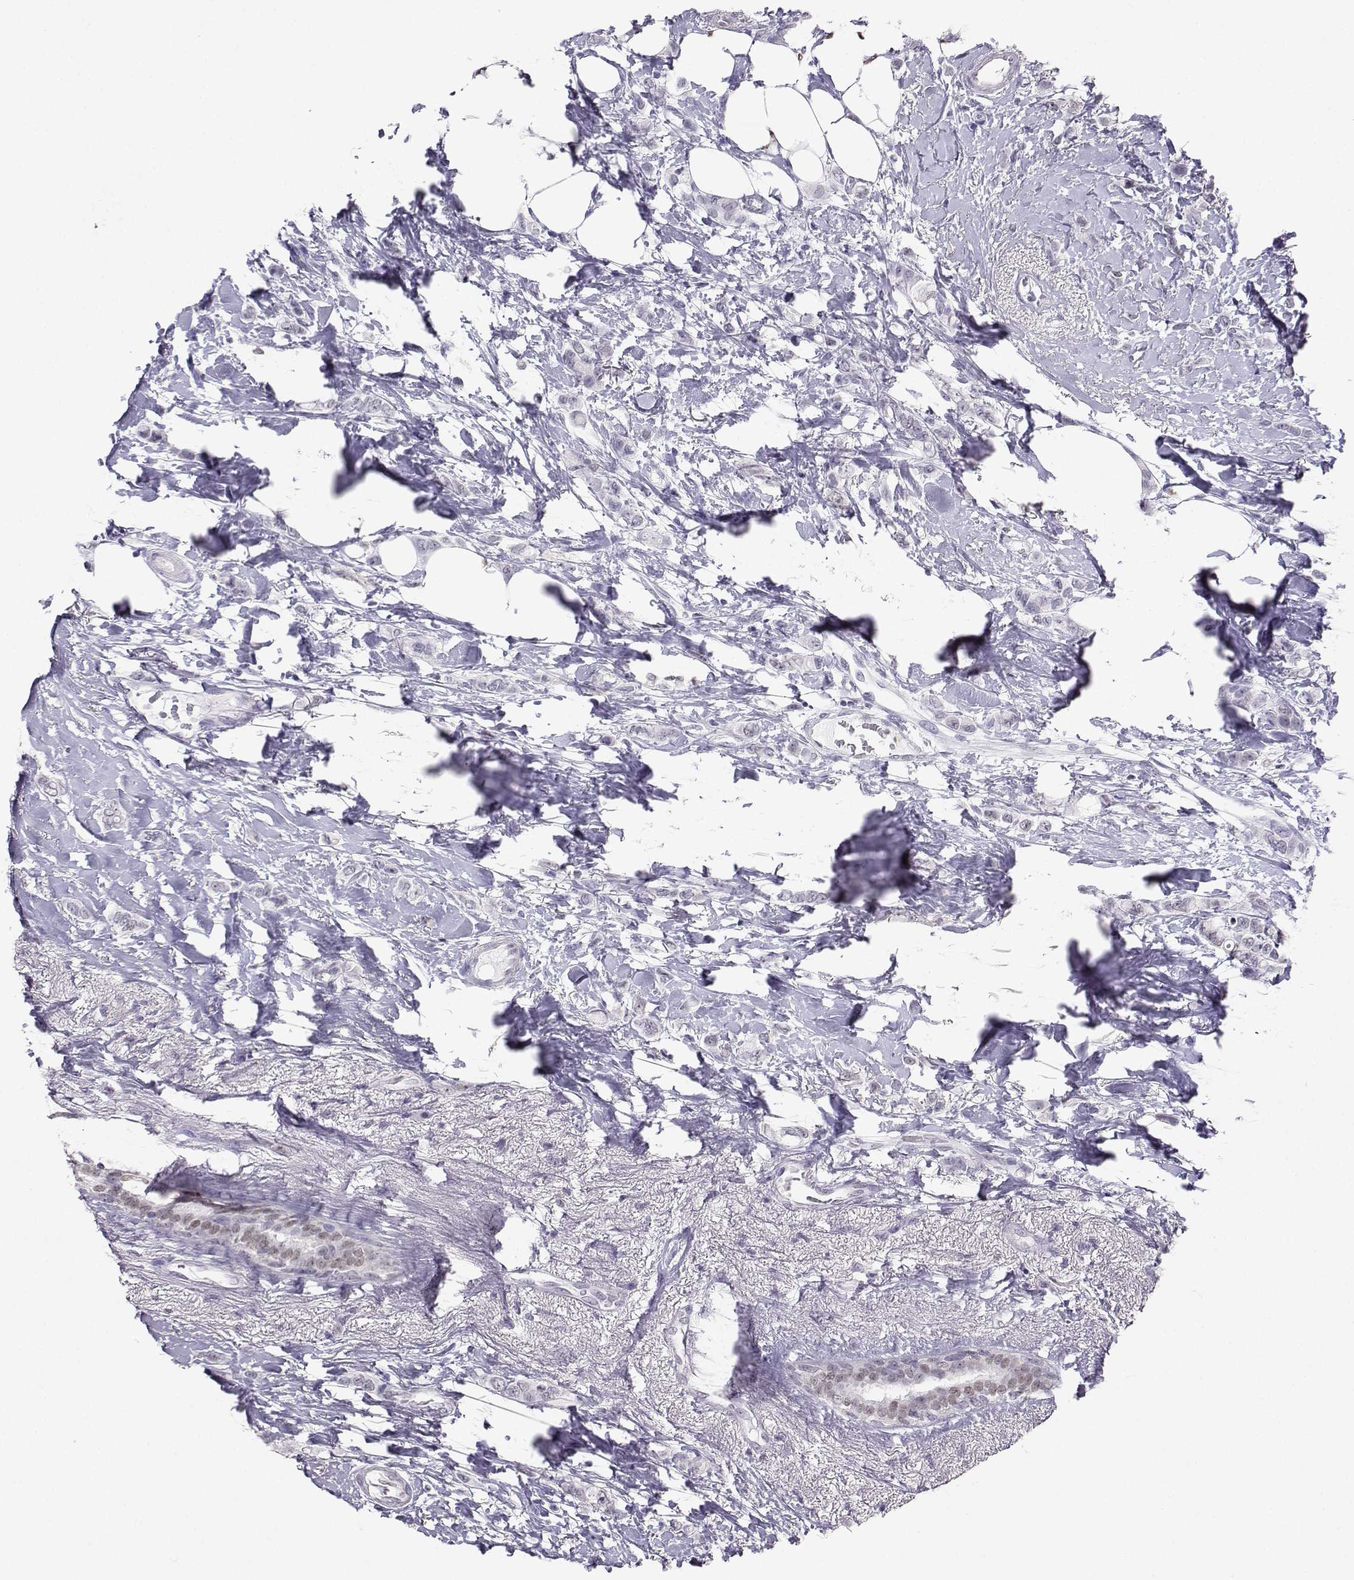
{"staining": {"intensity": "negative", "quantity": "none", "location": "none"}, "tissue": "breast cancer", "cell_type": "Tumor cells", "image_type": "cancer", "snomed": [{"axis": "morphology", "description": "Lobular carcinoma"}, {"axis": "topography", "description": "Breast"}], "caption": "This photomicrograph is of breast cancer stained with immunohistochemistry (IHC) to label a protein in brown with the nuclei are counter-stained blue. There is no staining in tumor cells.", "gene": "TEDC2", "patient": {"sex": "female", "age": 66}}